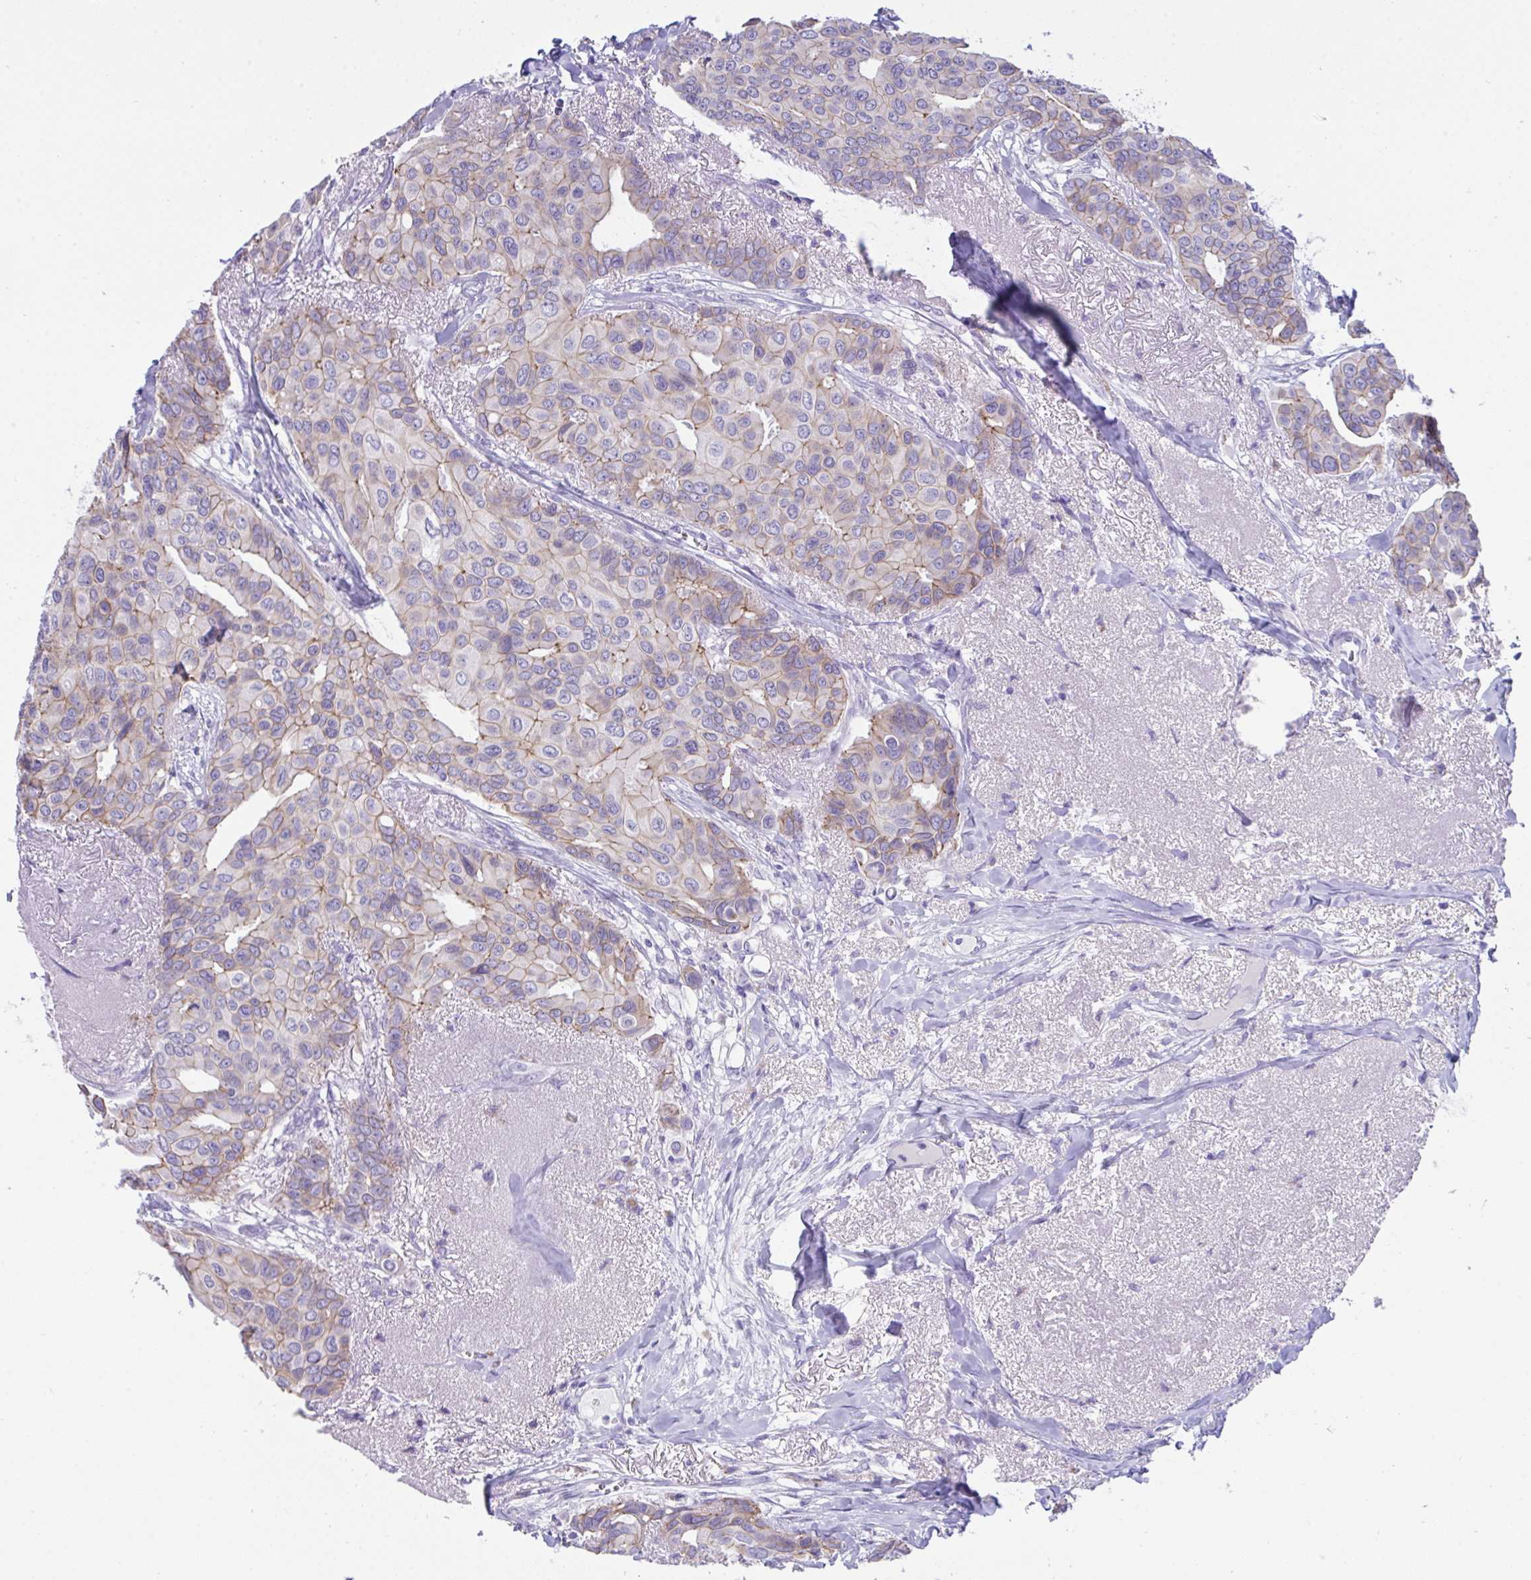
{"staining": {"intensity": "weak", "quantity": "25%-75%", "location": "cytoplasmic/membranous"}, "tissue": "breast cancer", "cell_type": "Tumor cells", "image_type": "cancer", "snomed": [{"axis": "morphology", "description": "Duct carcinoma"}, {"axis": "topography", "description": "Breast"}], "caption": "IHC image of human breast infiltrating ductal carcinoma stained for a protein (brown), which exhibits low levels of weak cytoplasmic/membranous positivity in approximately 25%-75% of tumor cells.", "gene": "GLB1L2", "patient": {"sex": "female", "age": 54}}